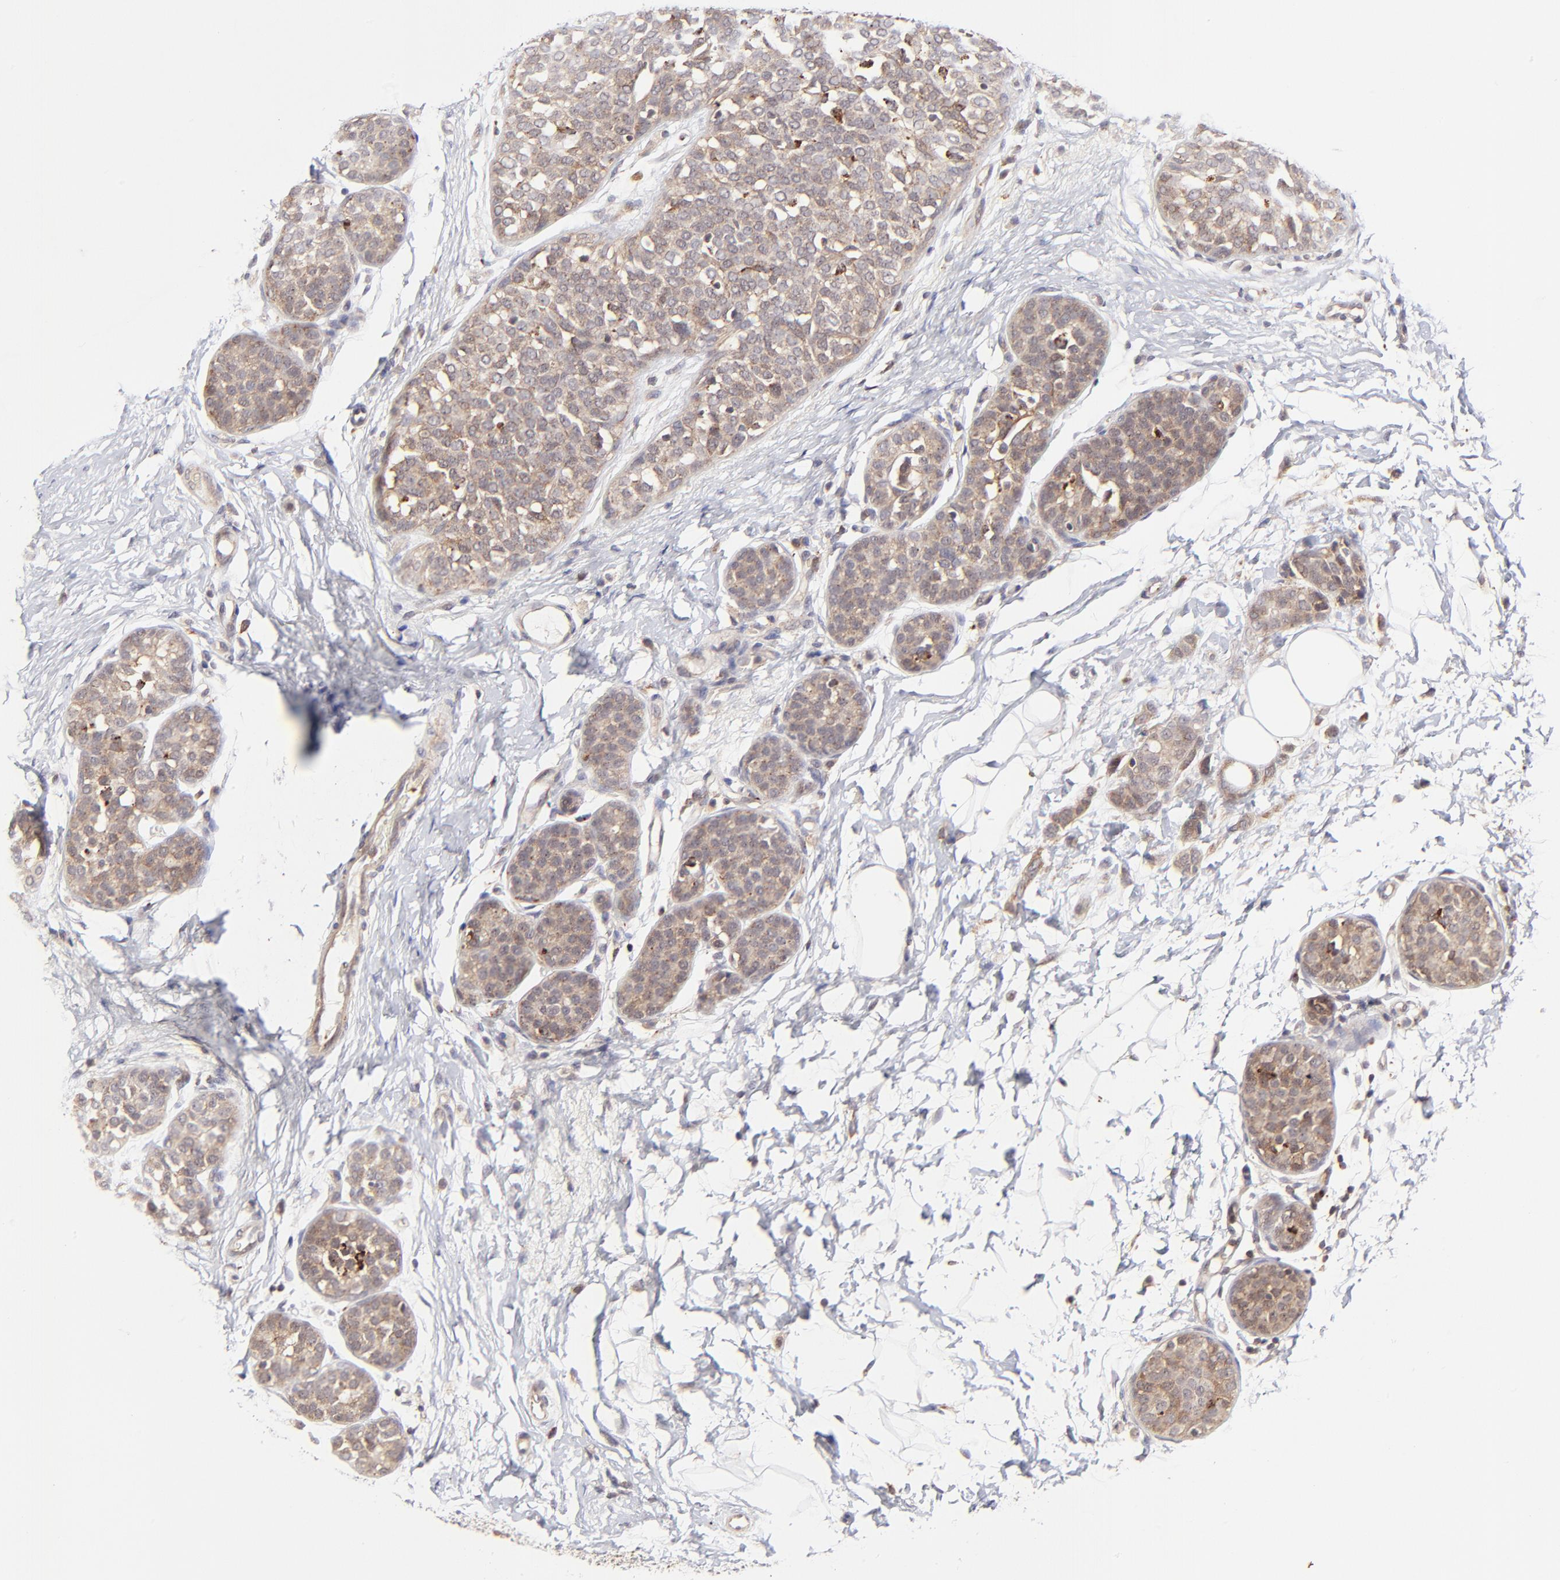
{"staining": {"intensity": "weak", "quantity": ">75%", "location": "cytoplasmic/membranous"}, "tissue": "breast cancer", "cell_type": "Tumor cells", "image_type": "cancer", "snomed": [{"axis": "morphology", "description": "Lobular carcinoma, in situ"}, {"axis": "morphology", "description": "Lobular carcinoma"}, {"axis": "topography", "description": "Breast"}], "caption": "Protein staining of breast cancer tissue reveals weak cytoplasmic/membranous staining in about >75% of tumor cells.", "gene": "MAP2K7", "patient": {"sex": "female", "age": 41}}